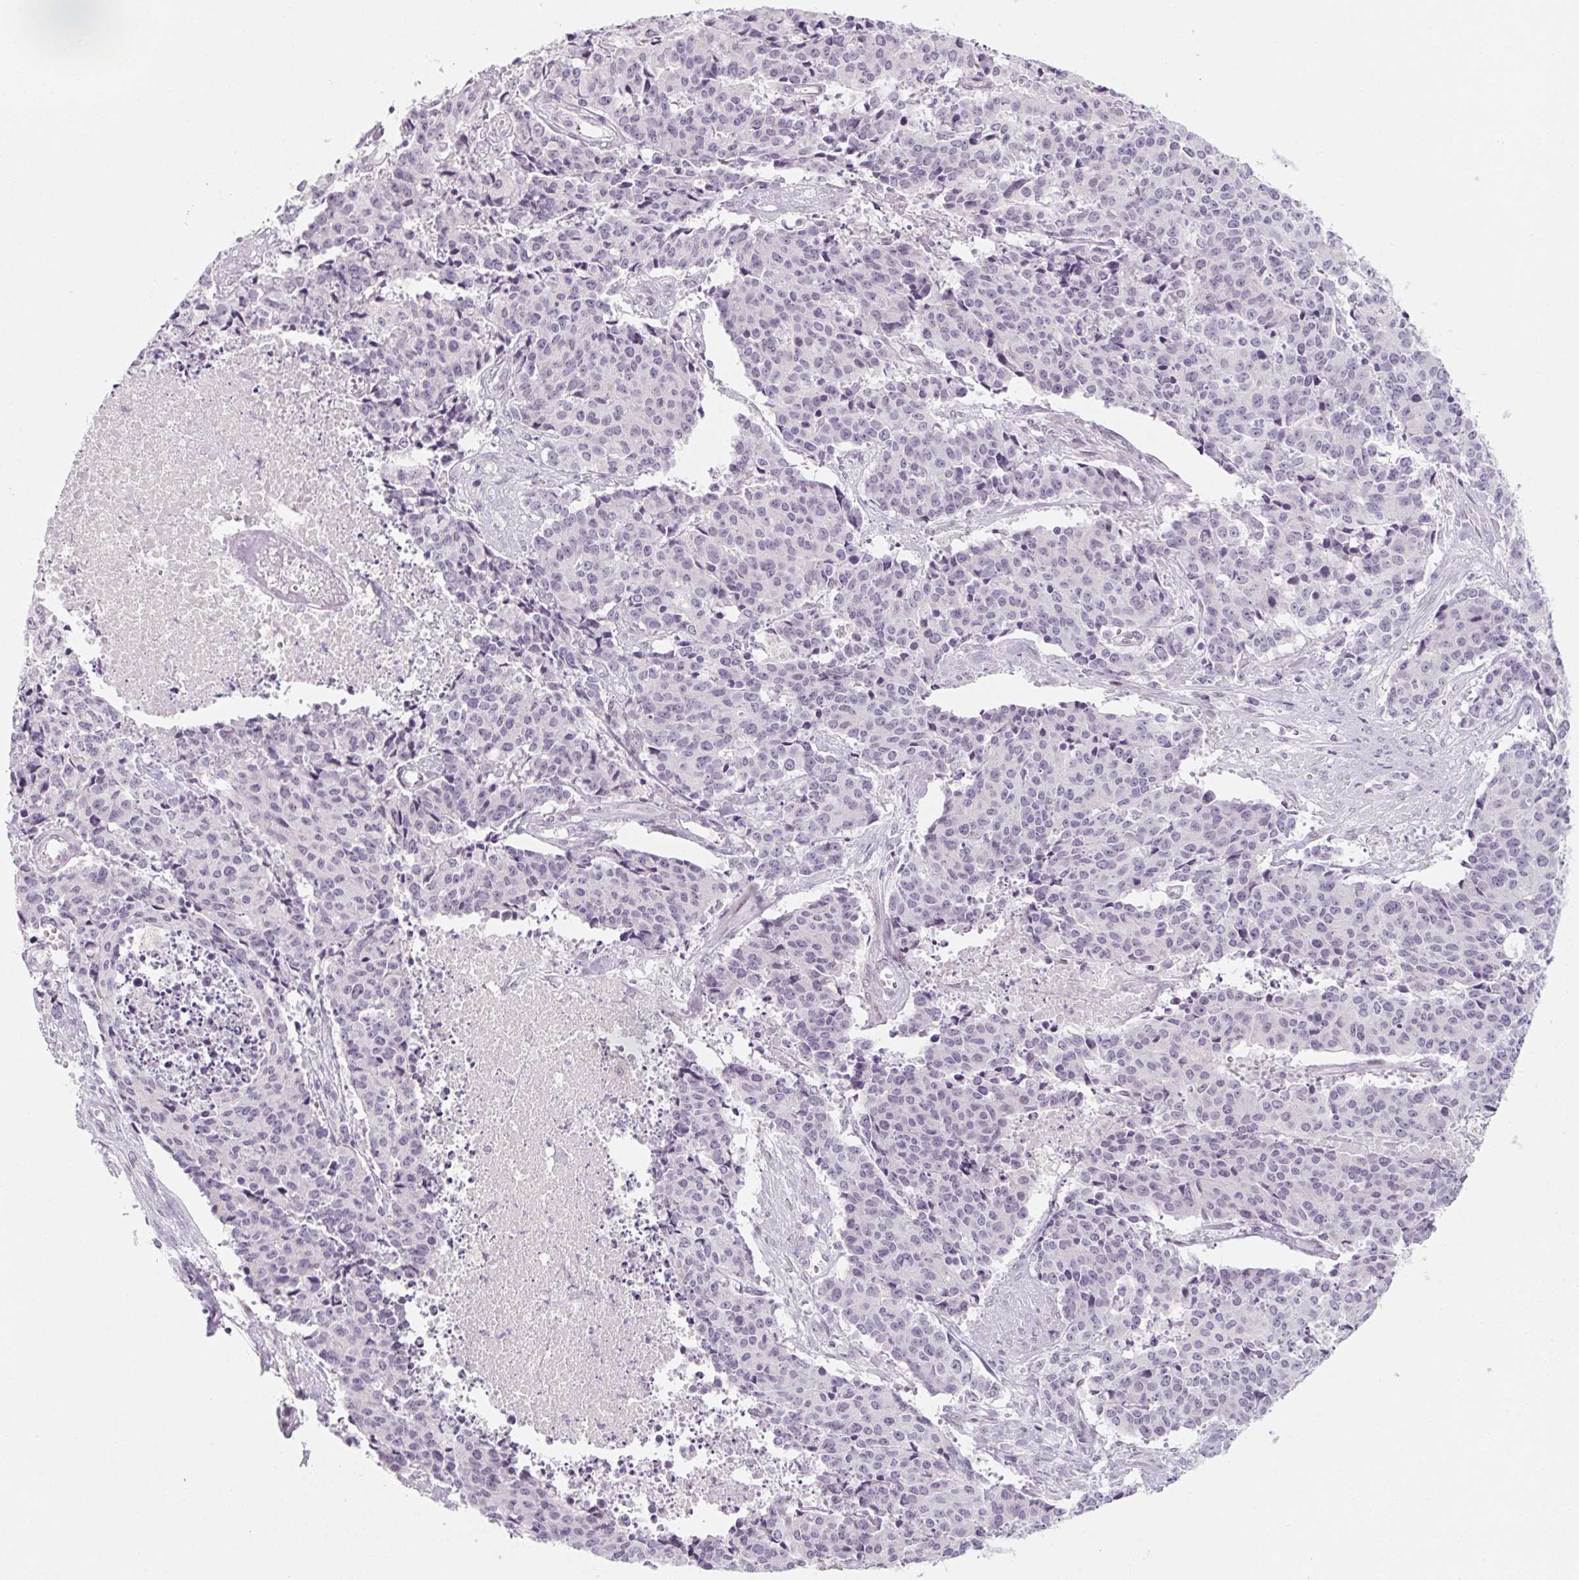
{"staining": {"intensity": "negative", "quantity": "none", "location": "none"}, "tissue": "cervical cancer", "cell_type": "Tumor cells", "image_type": "cancer", "snomed": [{"axis": "morphology", "description": "Squamous cell carcinoma, NOS"}, {"axis": "topography", "description": "Cervix"}], "caption": "Immunohistochemistry (IHC) photomicrograph of squamous cell carcinoma (cervical) stained for a protein (brown), which demonstrates no expression in tumor cells.", "gene": "KCNQ2", "patient": {"sex": "female", "age": 28}}